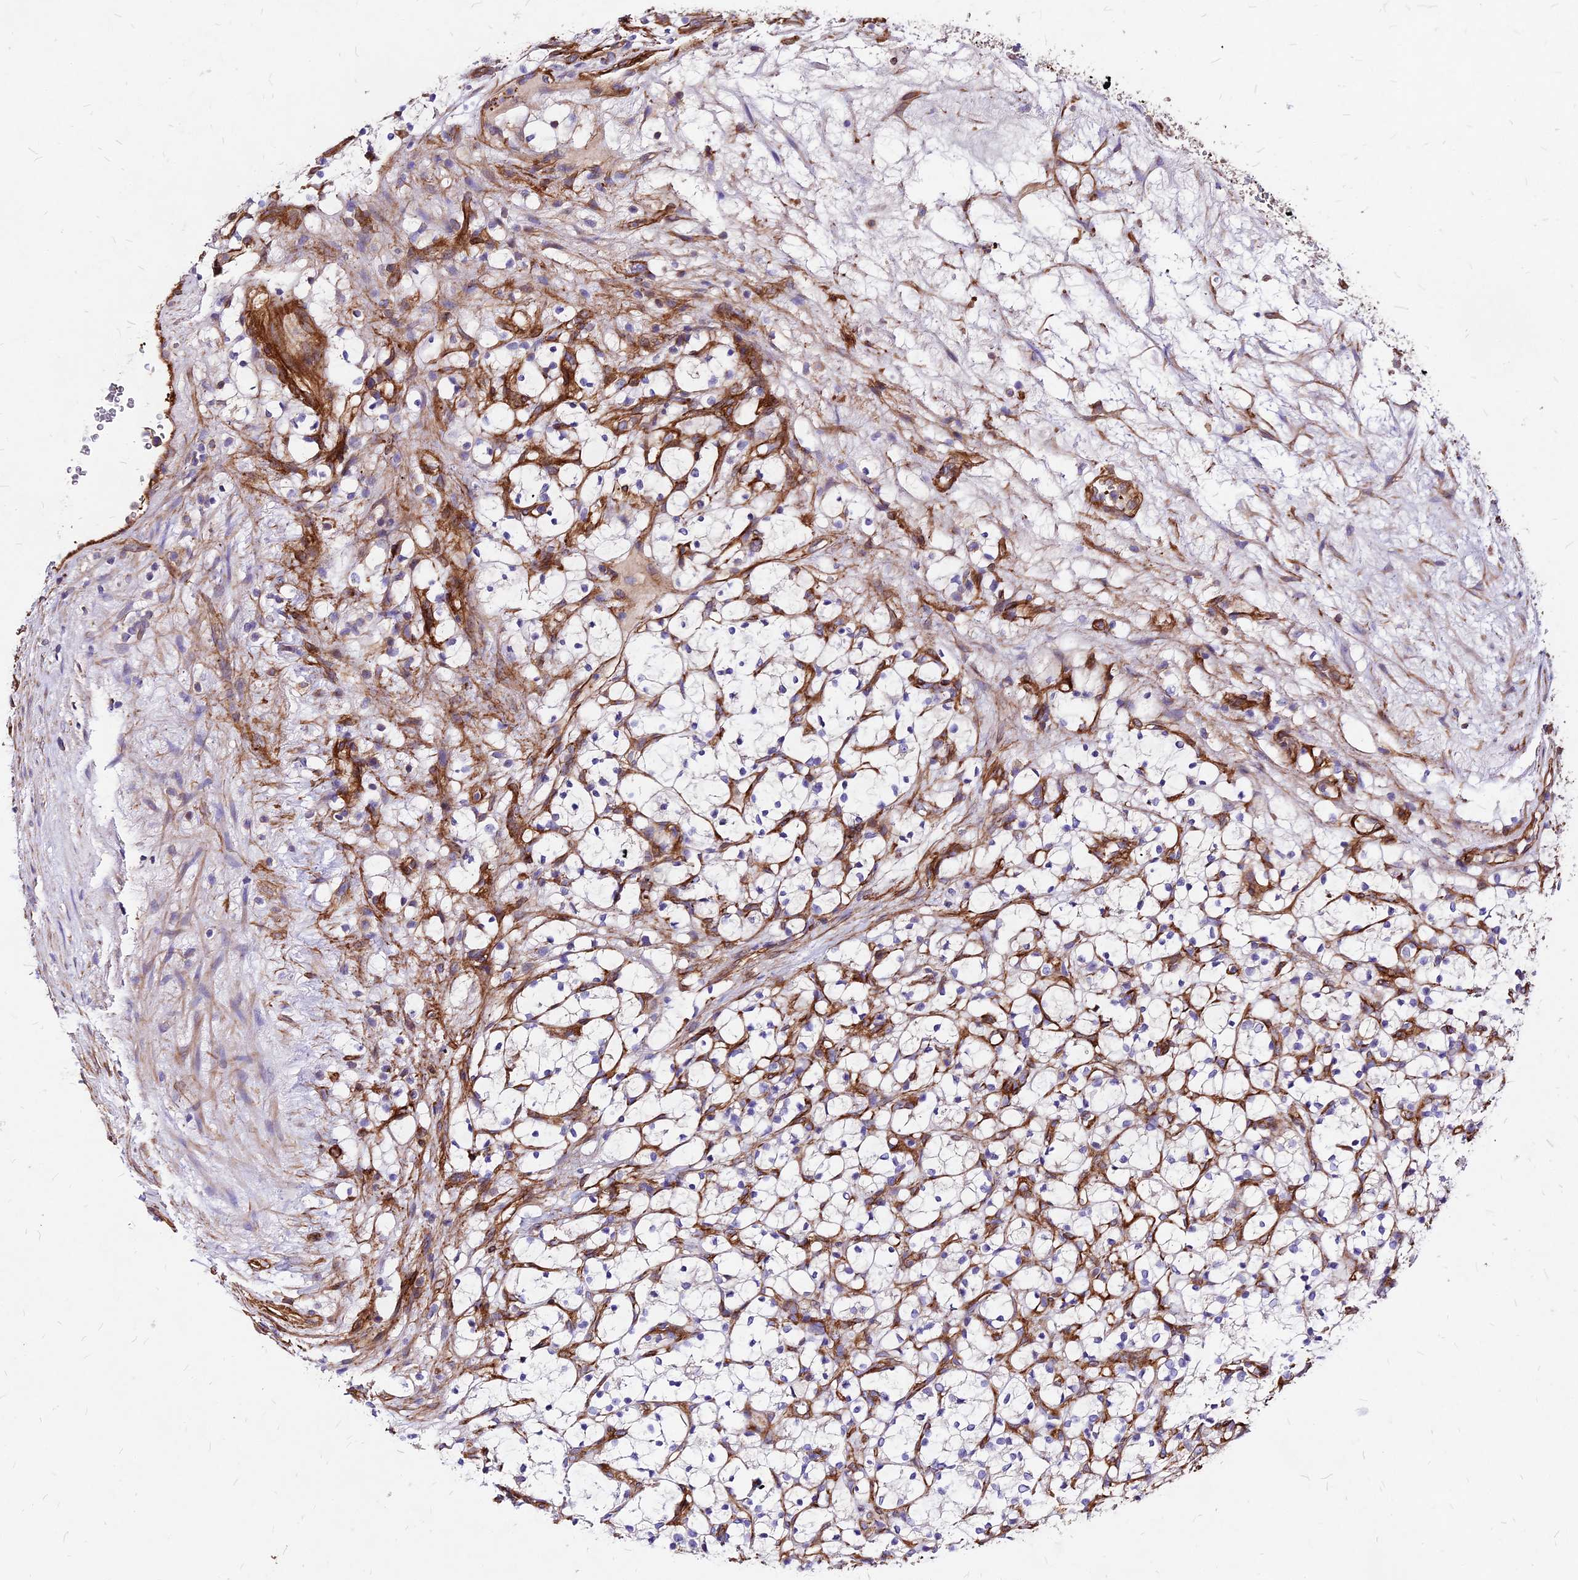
{"staining": {"intensity": "negative", "quantity": "none", "location": "none"}, "tissue": "renal cancer", "cell_type": "Tumor cells", "image_type": "cancer", "snomed": [{"axis": "morphology", "description": "Adenocarcinoma, NOS"}, {"axis": "topography", "description": "Kidney"}], "caption": "Tumor cells are negative for protein expression in human renal cancer (adenocarcinoma). (DAB (3,3'-diaminobenzidine) immunohistochemistry visualized using brightfield microscopy, high magnification).", "gene": "EFCC1", "patient": {"sex": "female", "age": 69}}